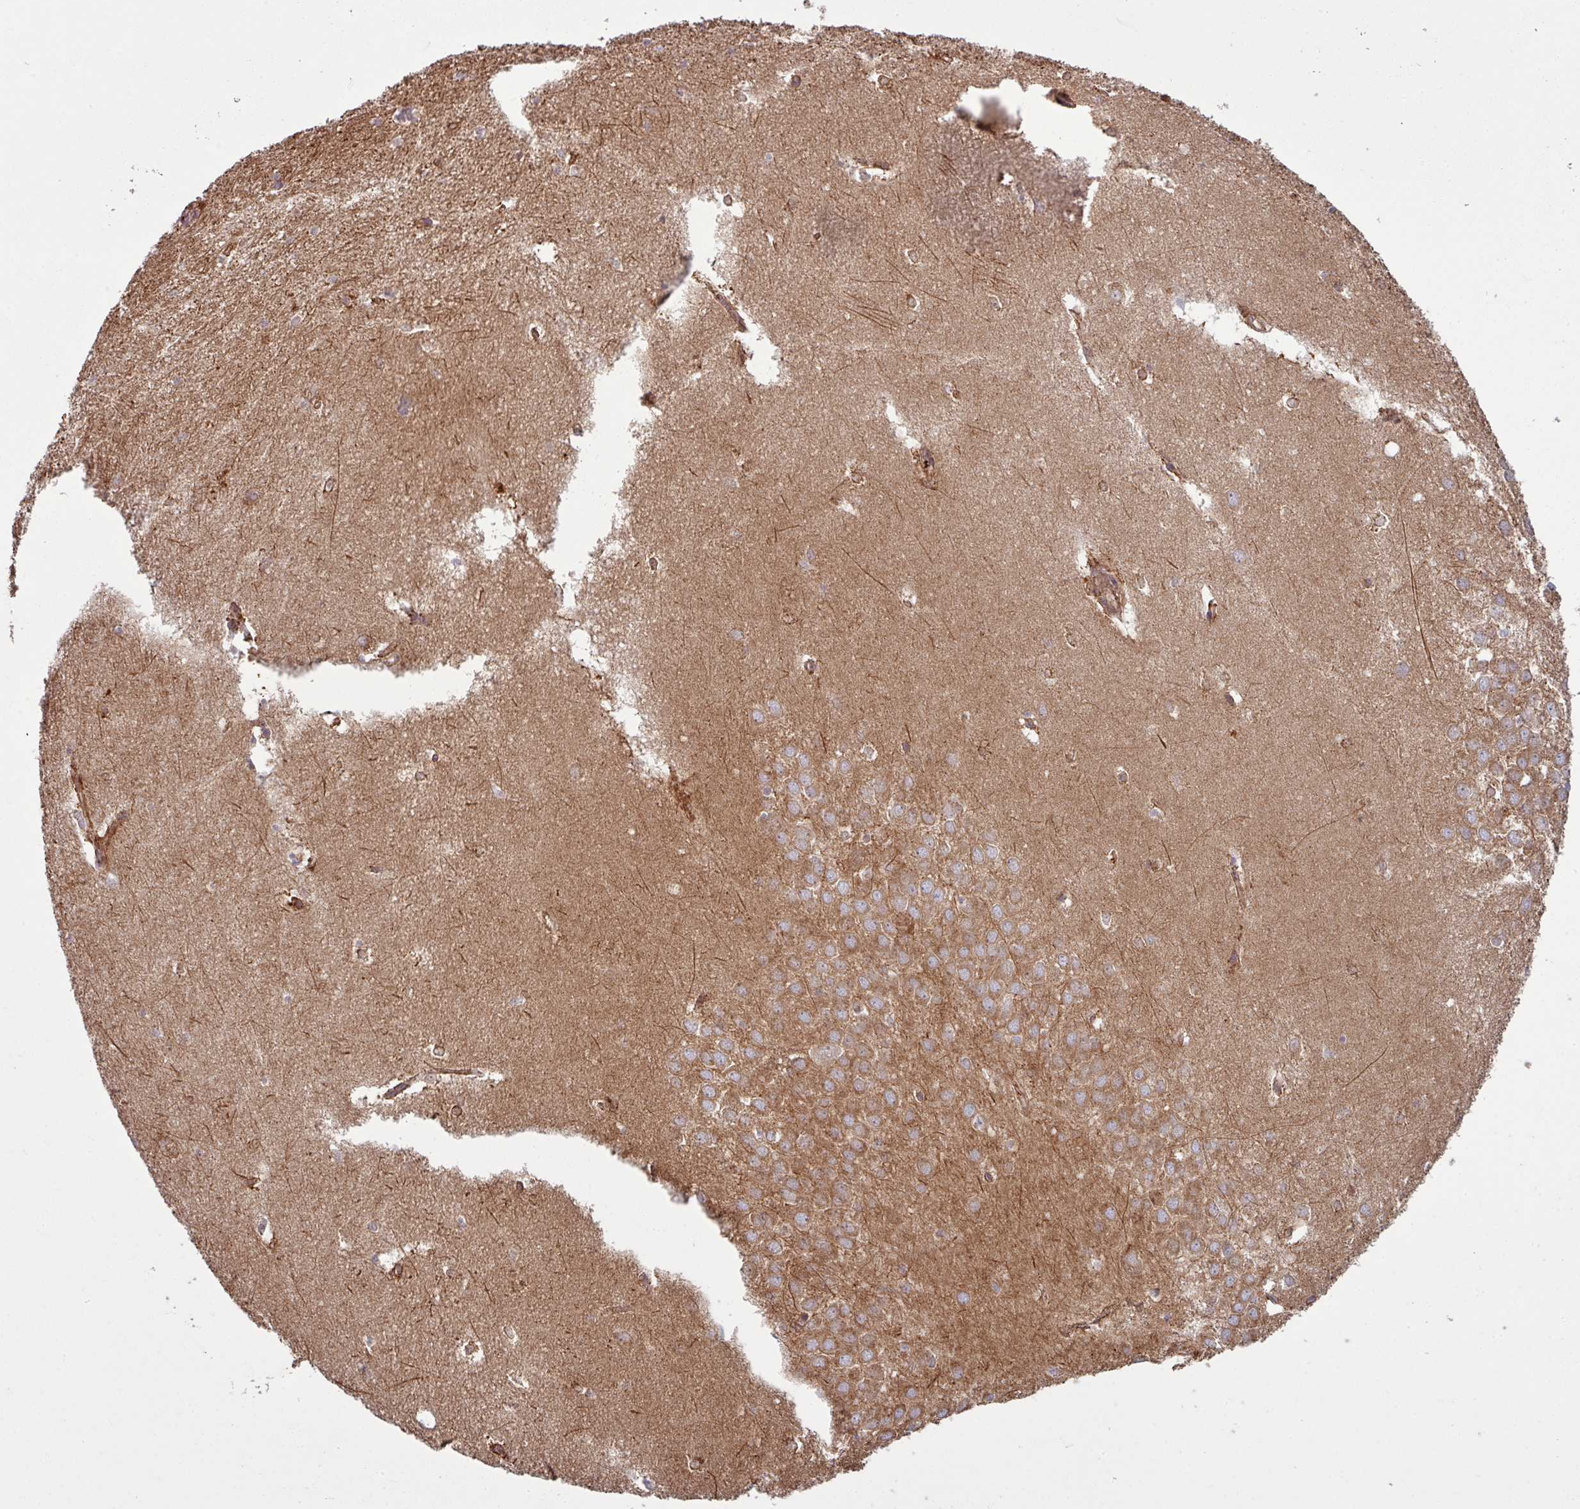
{"staining": {"intensity": "moderate", "quantity": "<25%", "location": "cytoplasmic/membranous"}, "tissue": "hippocampus", "cell_type": "Glial cells", "image_type": "normal", "snomed": [{"axis": "morphology", "description": "Normal tissue, NOS"}, {"axis": "topography", "description": "Hippocampus"}], "caption": "Immunohistochemical staining of unremarkable human hippocampus shows moderate cytoplasmic/membranous protein expression in about <25% of glial cells. The staining was performed using DAB to visualize the protein expression in brown, while the nuclei were stained in blue with hematoxylin (Magnification: 20x).", "gene": "SNRNP25", "patient": {"sex": "female", "age": 64}}